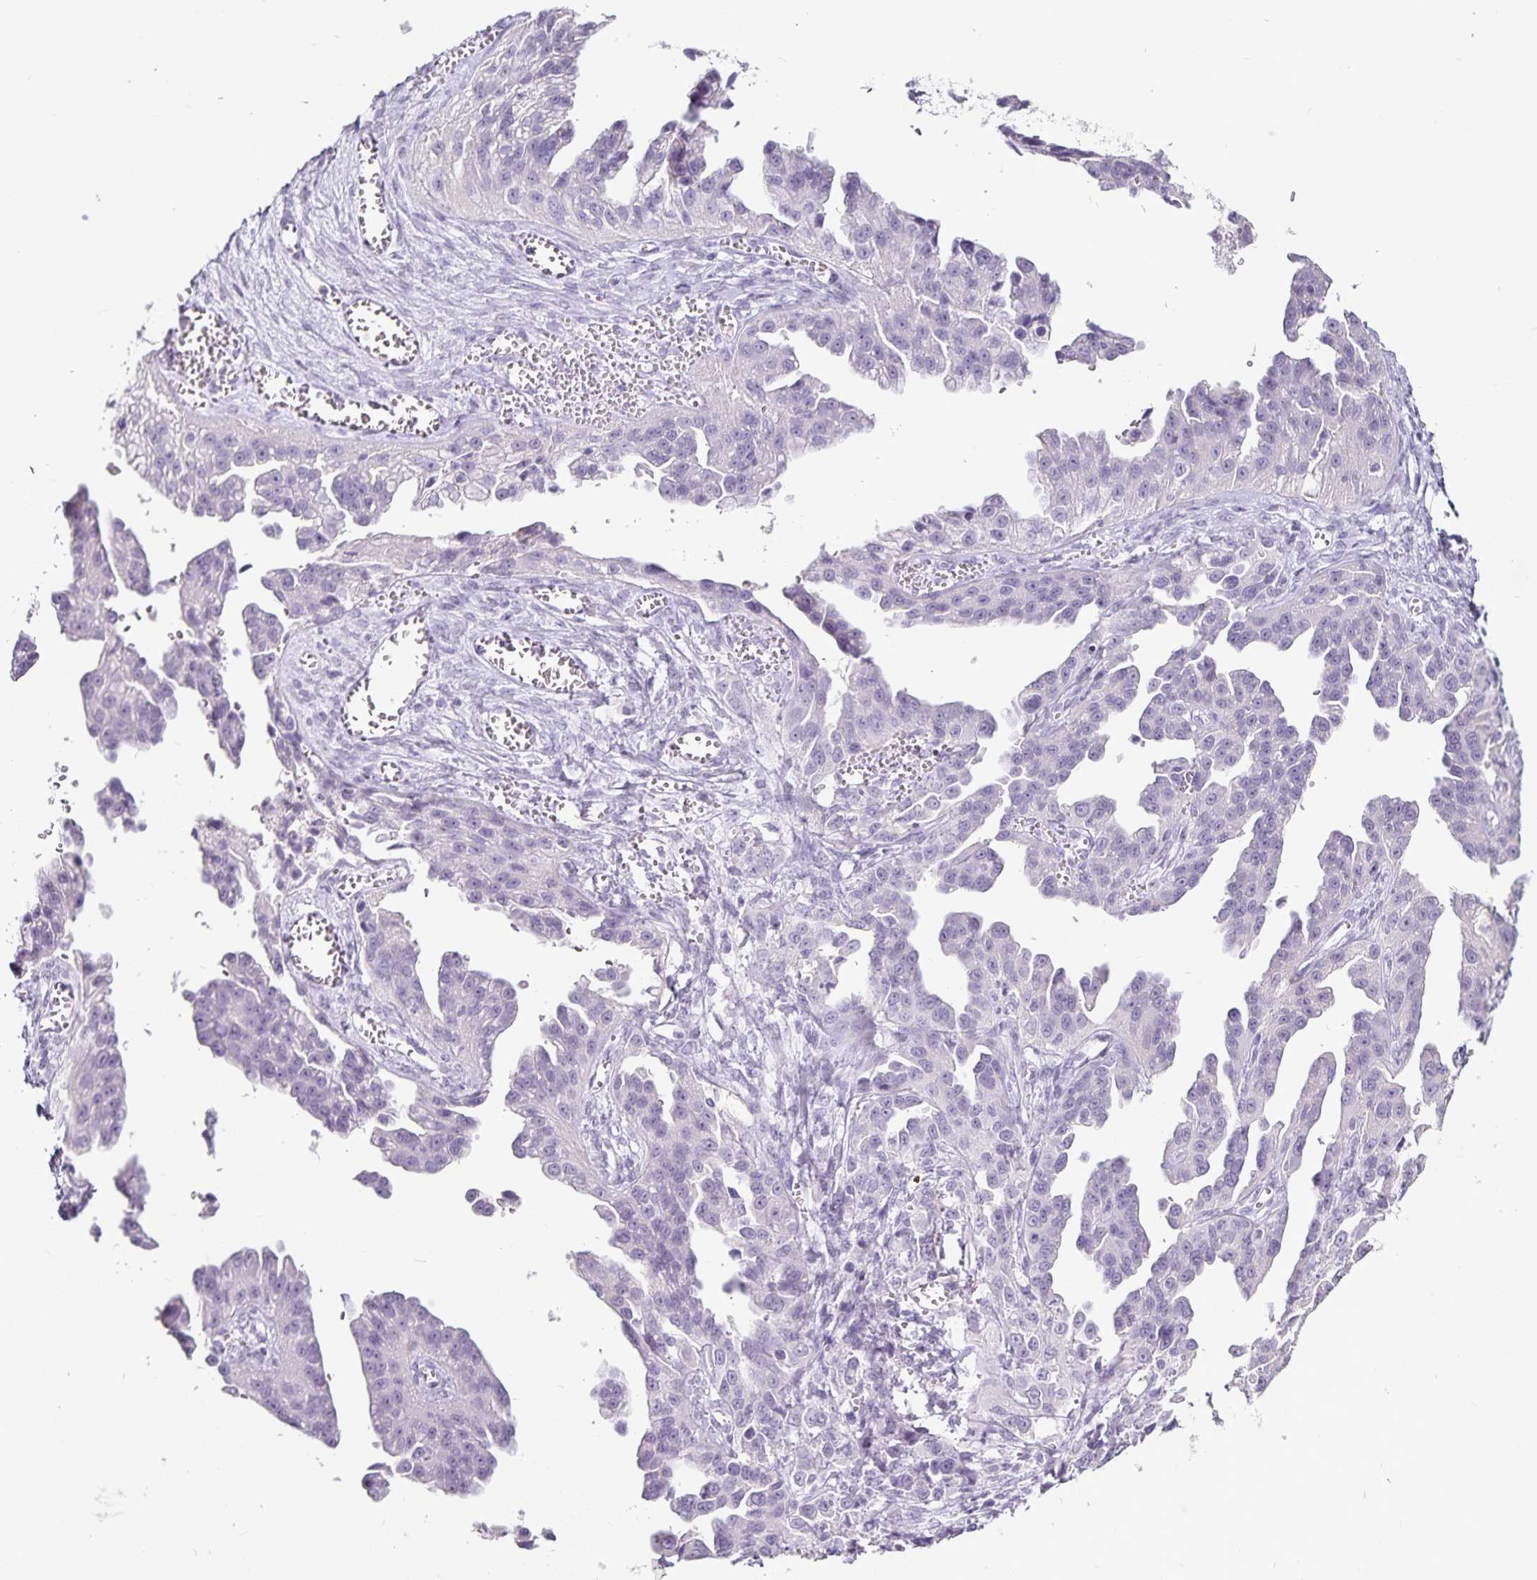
{"staining": {"intensity": "negative", "quantity": "none", "location": "none"}, "tissue": "ovarian cancer", "cell_type": "Tumor cells", "image_type": "cancer", "snomed": [{"axis": "morphology", "description": "Cystadenocarcinoma, serous, NOS"}, {"axis": "topography", "description": "Ovary"}], "caption": "Human ovarian serous cystadenocarcinoma stained for a protein using immunohistochemistry exhibits no positivity in tumor cells.", "gene": "CA12", "patient": {"sex": "female", "age": 75}}